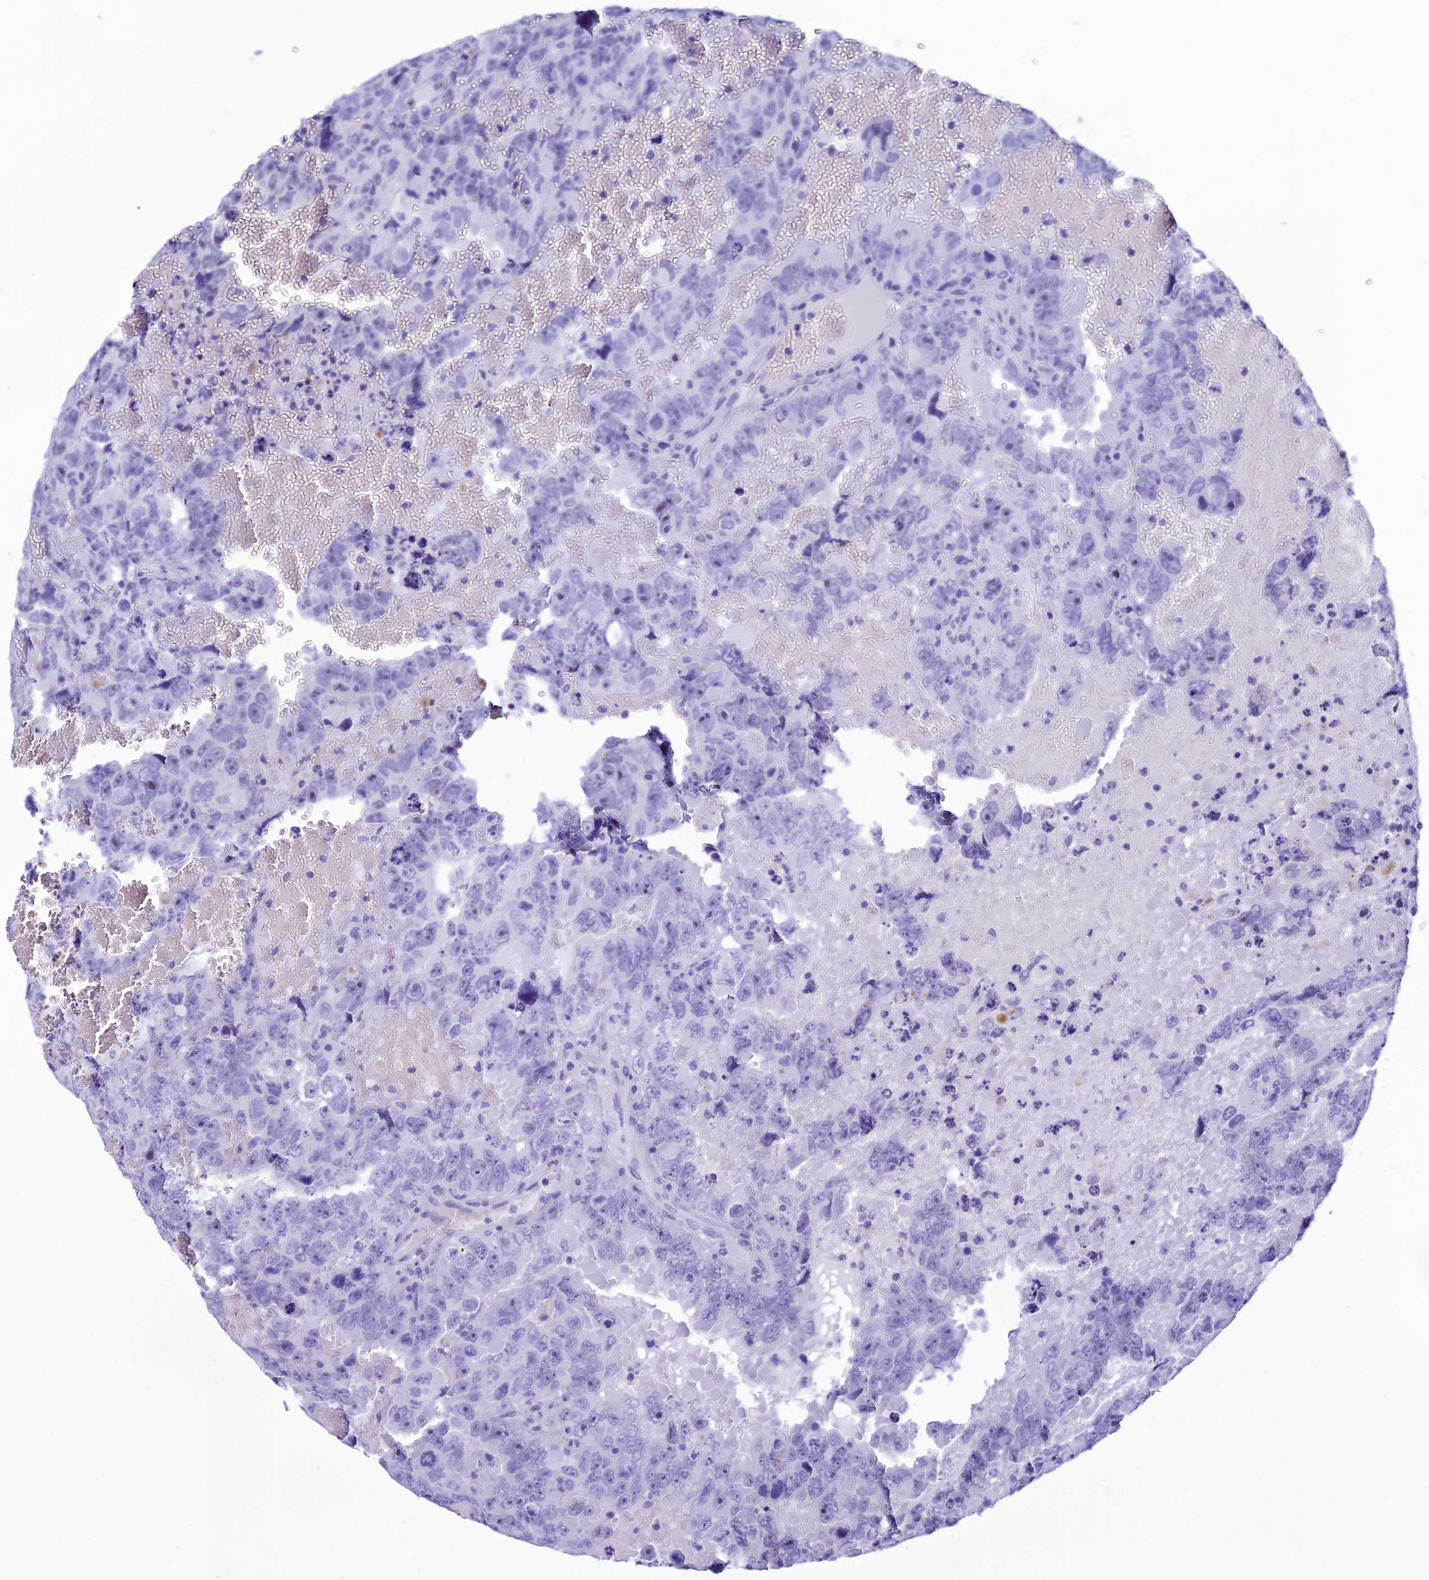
{"staining": {"intensity": "negative", "quantity": "none", "location": "none"}, "tissue": "testis cancer", "cell_type": "Tumor cells", "image_type": "cancer", "snomed": [{"axis": "morphology", "description": "Carcinoma, Embryonal, NOS"}, {"axis": "topography", "description": "Testis"}], "caption": "High magnification brightfield microscopy of testis embryonal carcinoma stained with DAB (brown) and counterstained with hematoxylin (blue): tumor cells show no significant expression.", "gene": "KCTD14", "patient": {"sex": "male", "age": 45}}